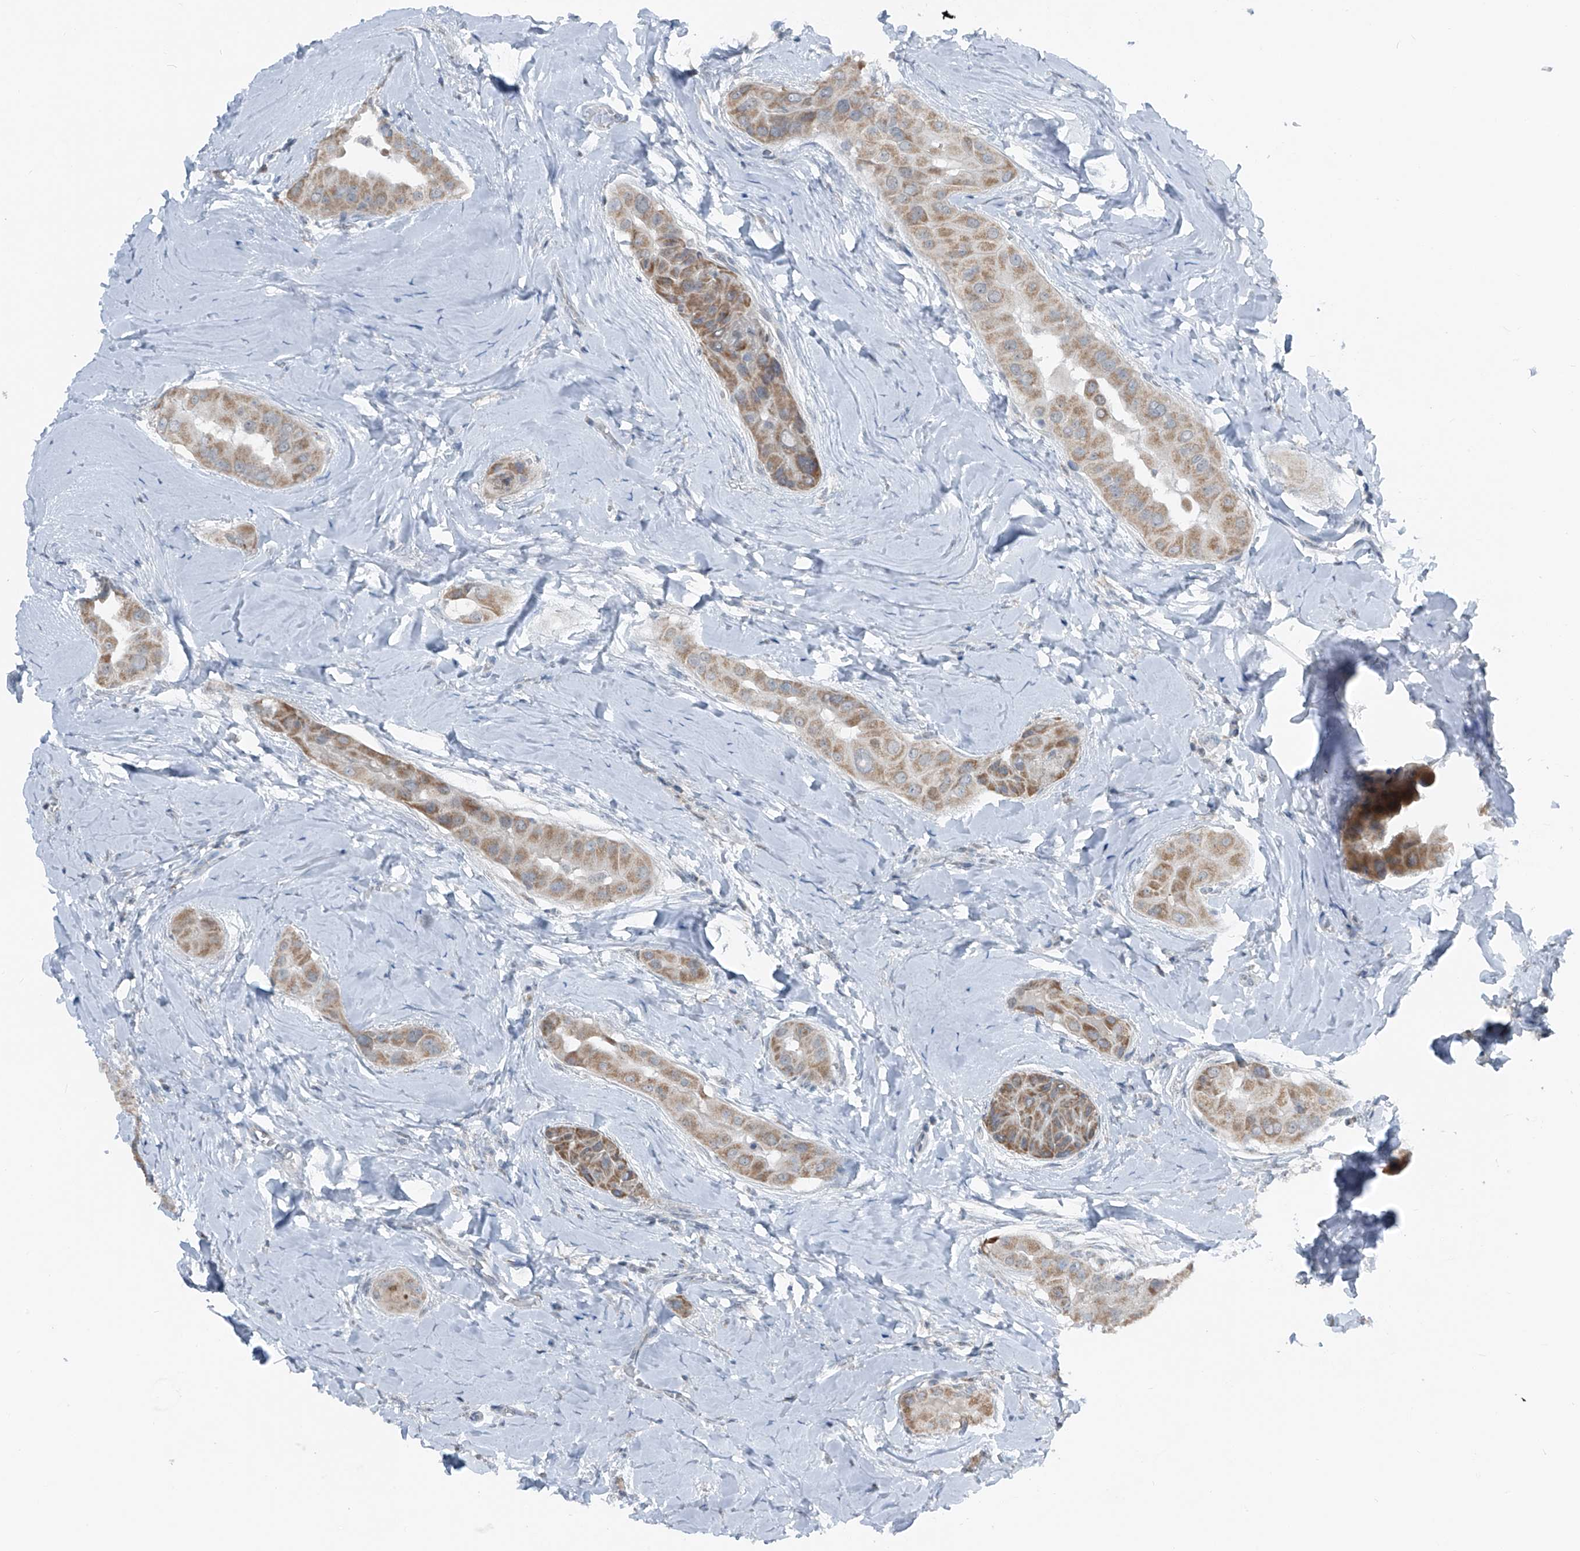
{"staining": {"intensity": "moderate", "quantity": ">75%", "location": "cytoplasmic/membranous"}, "tissue": "thyroid cancer", "cell_type": "Tumor cells", "image_type": "cancer", "snomed": [{"axis": "morphology", "description": "Papillary adenocarcinoma, NOS"}, {"axis": "topography", "description": "Thyroid gland"}], "caption": "Human thyroid papillary adenocarcinoma stained with a protein marker exhibits moderate staining in tumor cells.", "gene": "DYRK1B", "patient": {"sex": "male", "age": 33}}